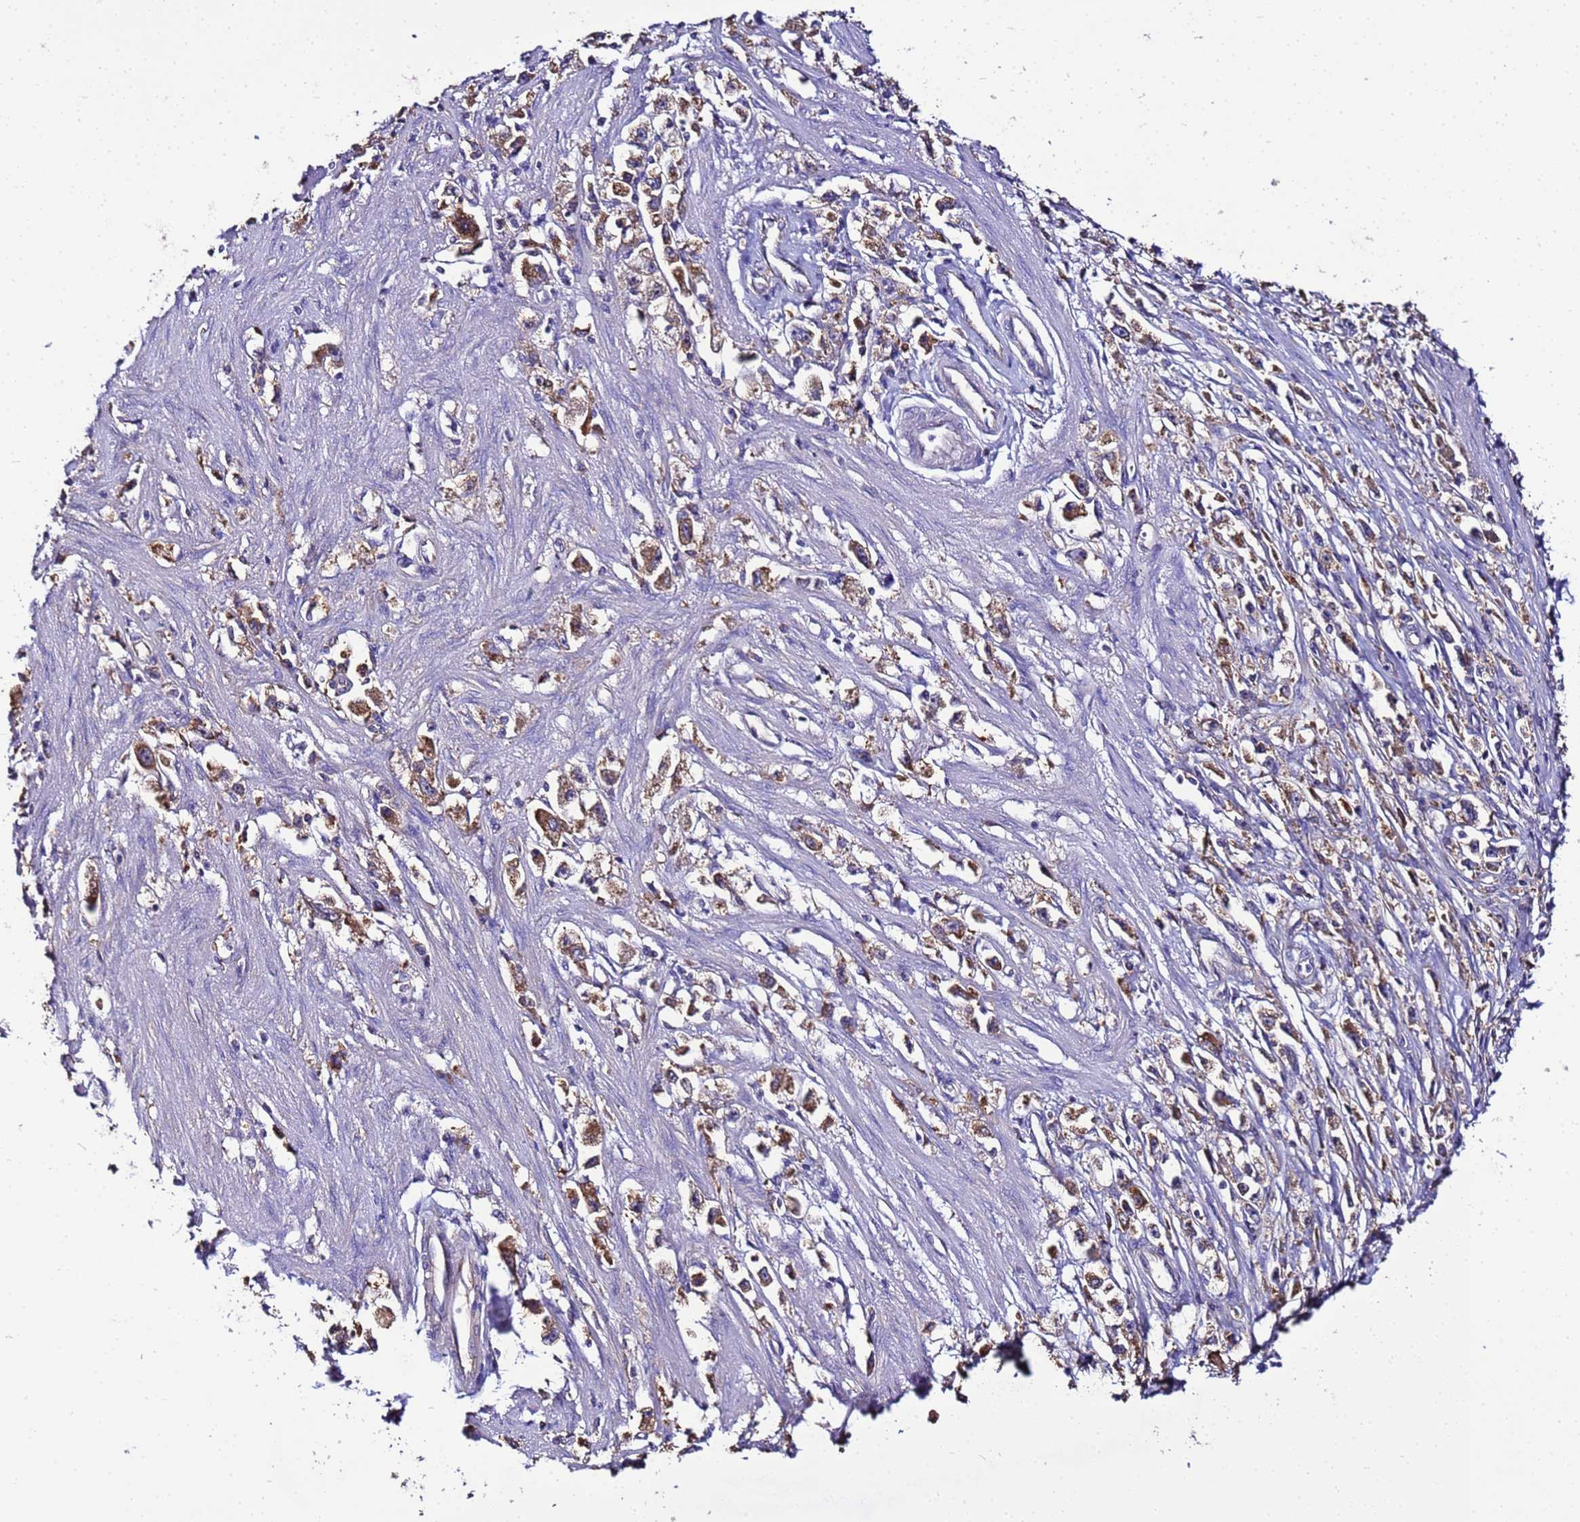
{"staining": {"intensity": "moderate", "quantity": ">75%", "location": "cytoplasmic/membranous"}, "tissue": "stomach cancer", "cell_type": "Tumor cells", "image_type": "cancer", "snomed": [{"axis": "morphology", "description": "Adenocarcinoma, NOS"}, {"axis": "topography", "description": "Stomach"}], "caption": "A brown stain highlights moderate cytoplasmic/membranous positivity of a protein in adenocarcinoma (stomach) tumor cells. (IHC, brightfield microscopy, high magnification).", "gene": "NARS1", "patient": {"sex": "female", "age": 59}}